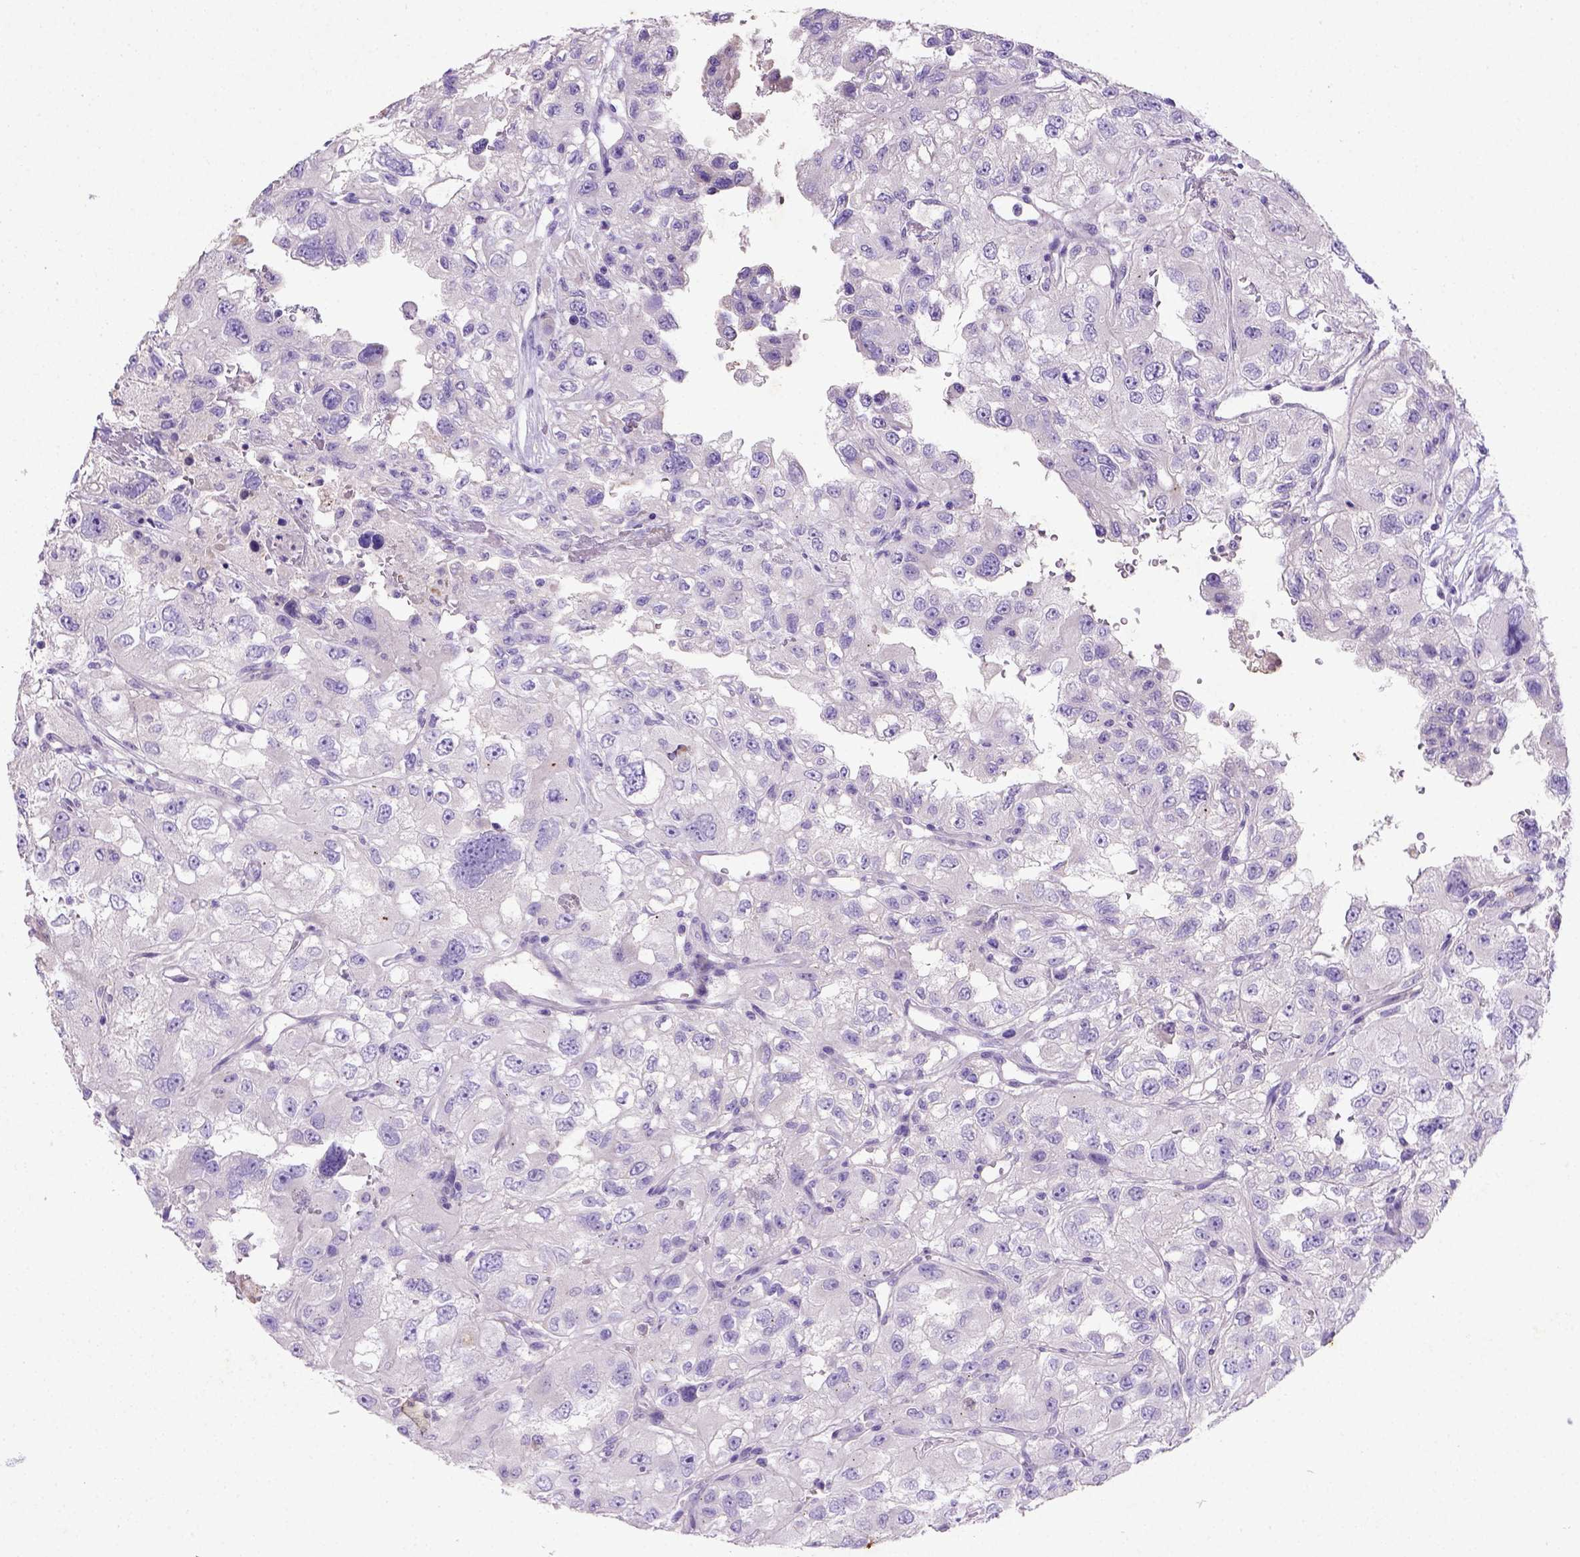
{"staining": {"intensity": "negative", "quantity": "none", "location": "none"}, "tissue": "renal cancer", "cell_type": "Tumor cells", "image_type": "cancer", "snomed": [{"axis": "morphology", "description": "Adenocarcinoma, NOS"}, {"axis": "topography", "description": "Kidney"}], "caption": "Immunohistochemical staining of renal cancer (adenocarcinoma) demonstrates no significant staining in tumor cells.", "gene": "NUDT2", "patient": {"sex": "male", "age": 64}}